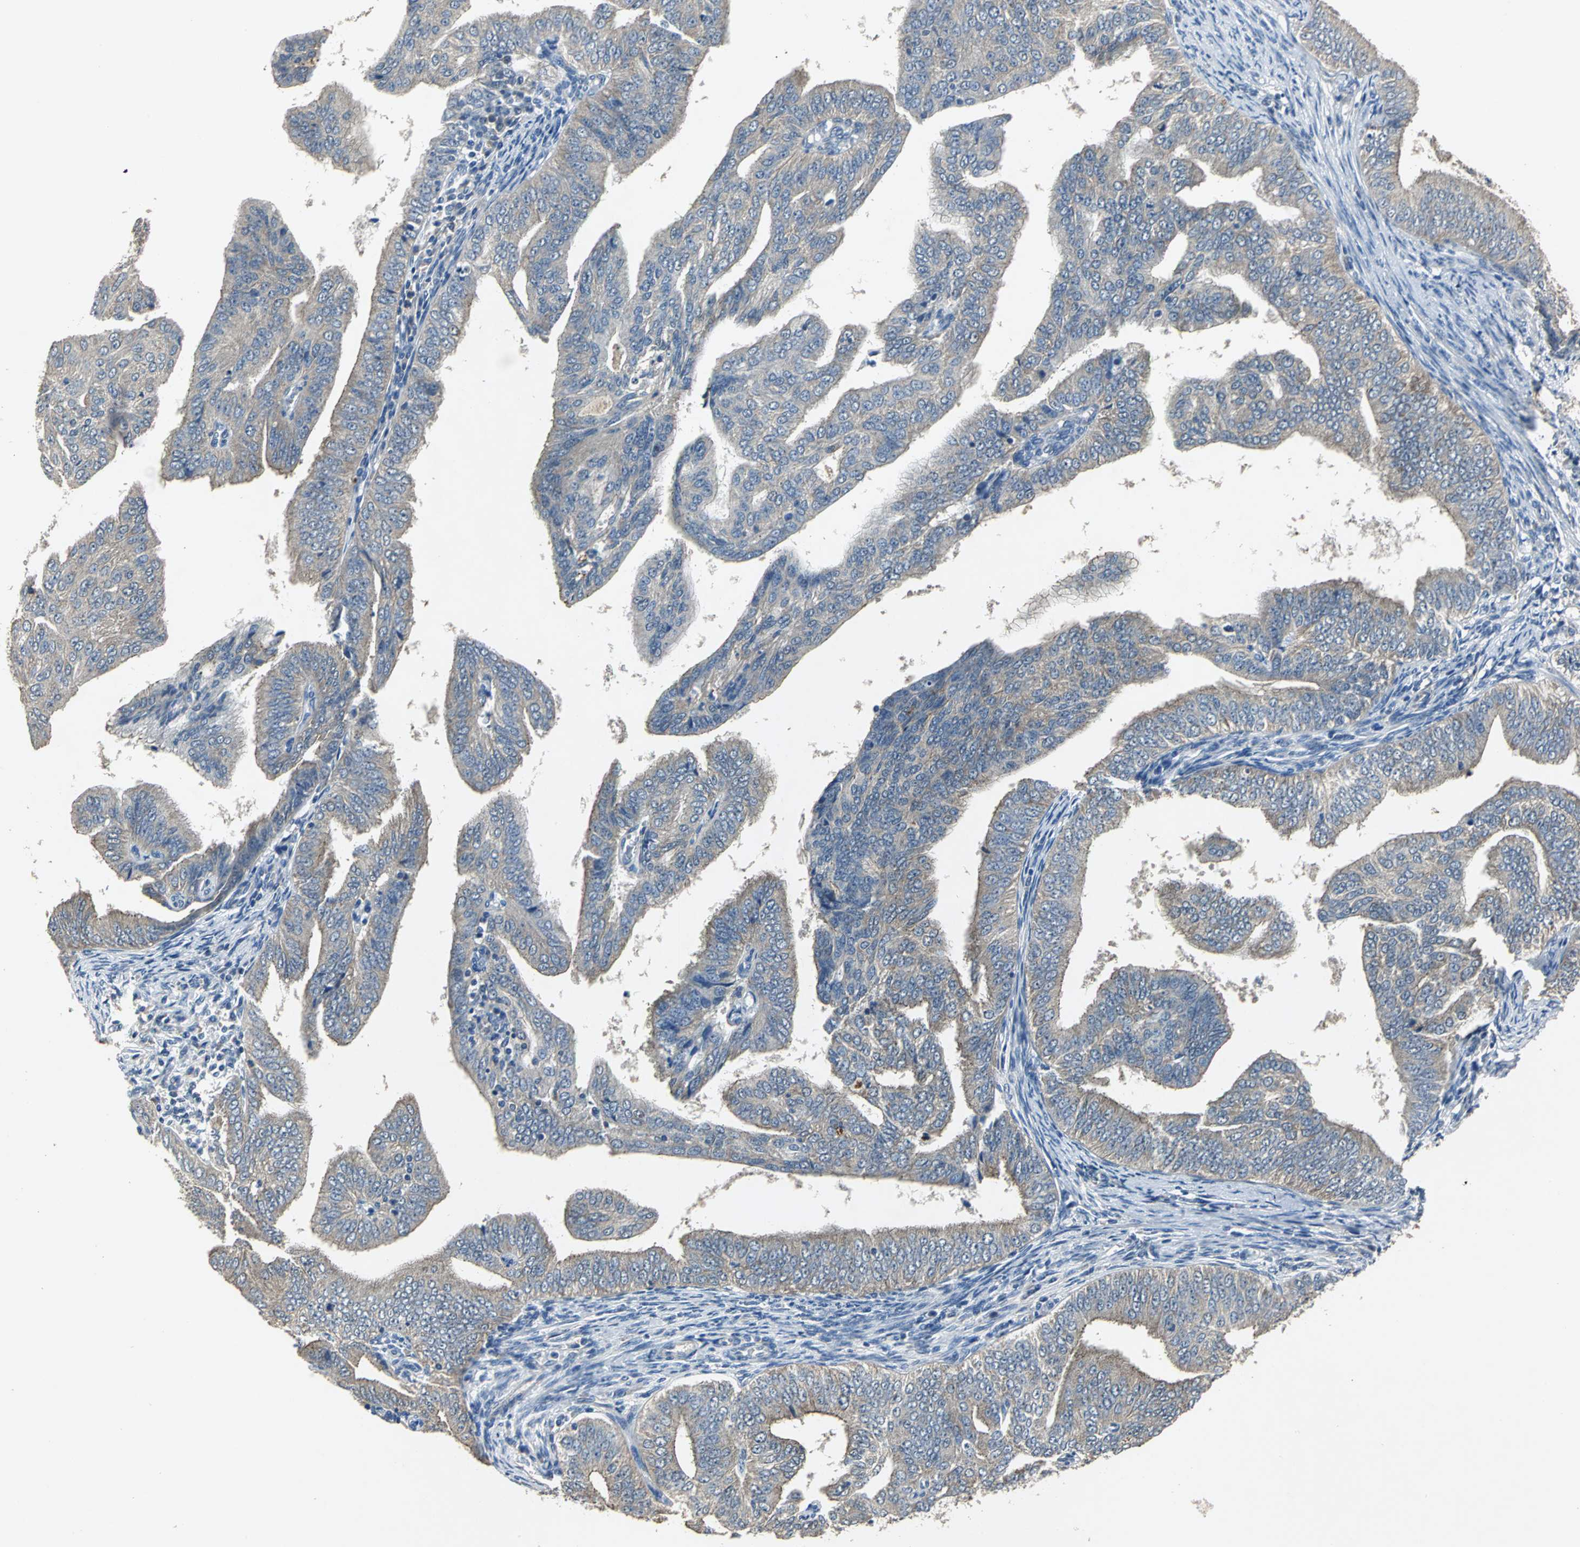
{"staining": {"intensity": "weak", "quantity": ">75%", "location": "cytoplasmic/membranous"}, "tissue": "endometrial cancer", "cell_type": "Tumor cells", "image_type": "cancer", "snomed": [{"axis": "morphology", "description": "Adenocarcinoma, NOS"}, {"axis": "topography", "description": "Endometrium"}], "caption": "IHC histopathology image of endometrial cancer (adenocarcinoma) stained for a protein (brown), which reveals low levels of weak cytoplasmic/membranous positivity in approximately >75% of tumor cells.", "gene": "OCLN", "patient": {"sex": "female", "age": 58}}